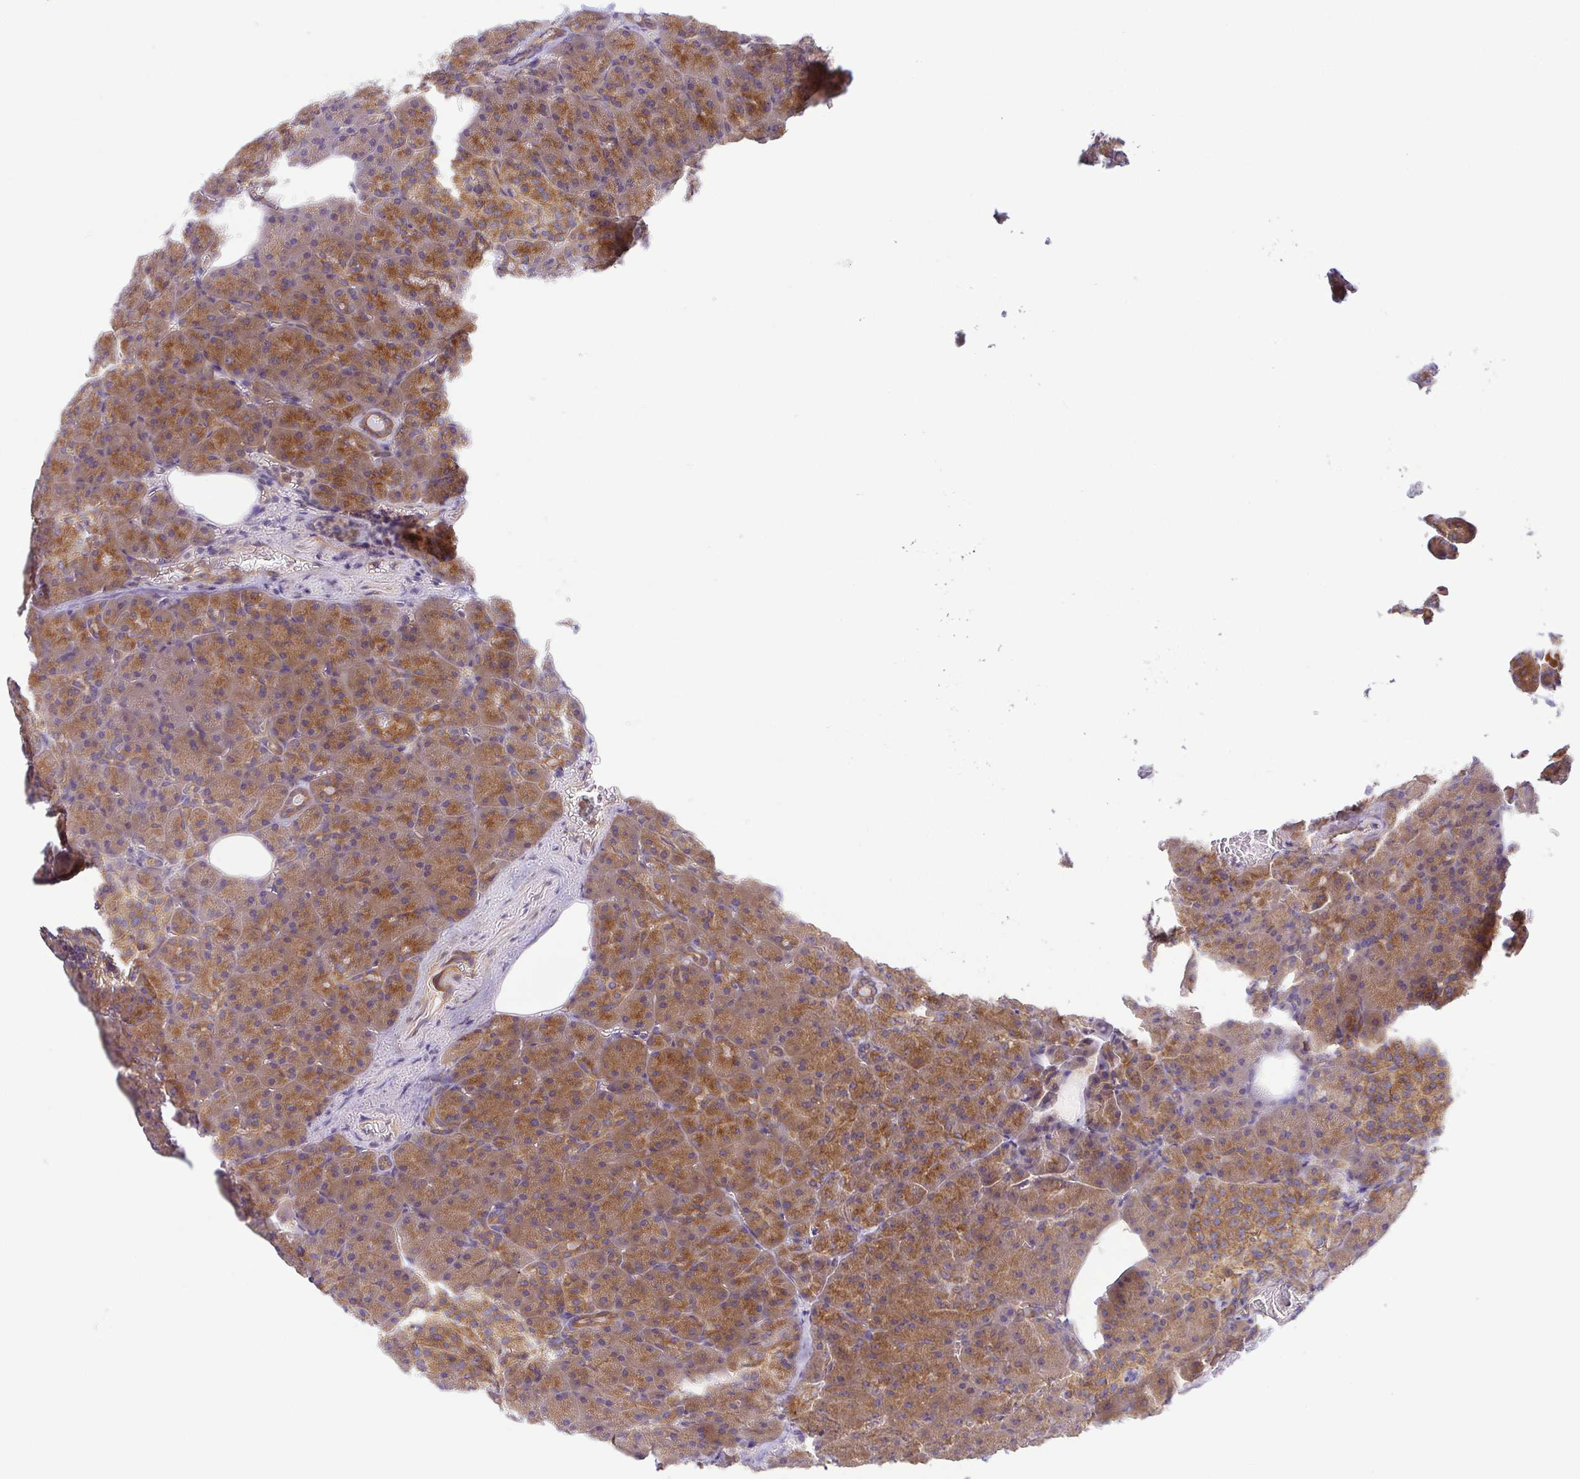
{"staining": {"intensity": "strong", "quantity": ">75%", "location": "cytoplasmic/membranous"}, "tissue": "pancreas", "cell_type": "Exocrine glandular cells", "image_type": "normal", "snomed": [{"axis": "morphology", "description": "Normal tissue, NOS"}, {"axis": "topography", "description": "Pancreas"}], "caption": "DAB (3,3'-diaminobenzidine) immunohistochemical staining of benign human pancreas displays strong cytoplasmic/membranous protein expression in about >75% of exocrine glandular cells.", "gene": "KIF5B", "patient": {"sex": "female", "age": 74}}